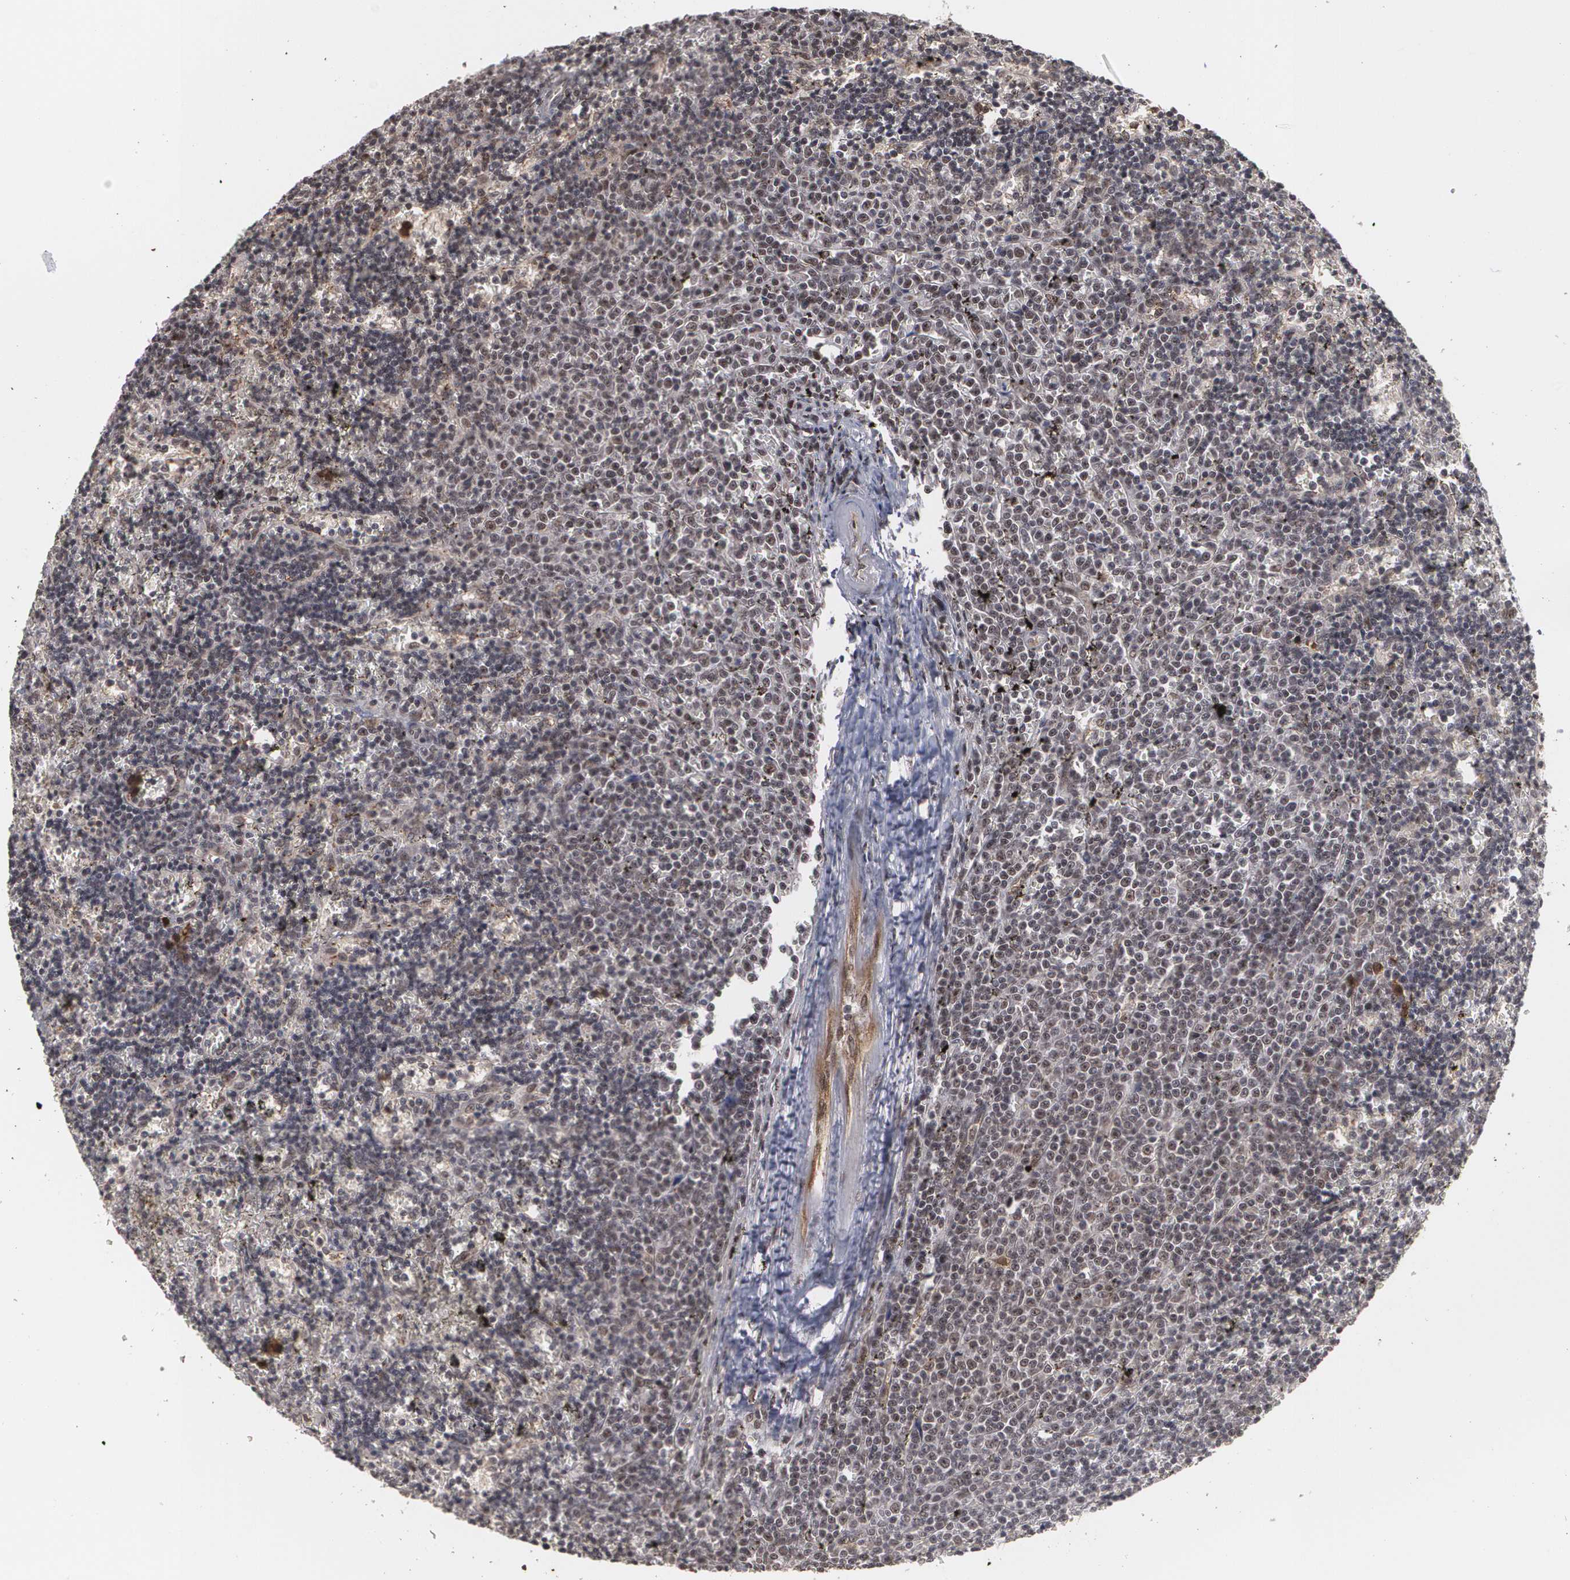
{"staining": {"intensity": "weak", "quantity": ">75%", "location": "nuclear"}, "tissue": "lymphoma", "cell_type": "Tumor cells", "image_type": "cancer", "snomed": [{"axis": "morphology", "description": "Malignant lymphoma, non-Hodgkin's type, Low grade"}, {"axis": "topography", "description": "Spleen"}], "caption": "IHC histopathology image of human low-grade malignant lymphoma, non-Hodgkin's type stained for a protein (brown), which displays low levels of weak nuclear expression in about >75% of tumor cells.", "gene": "ZNF75A", "patient": {"sex": "male", "age": 60}}